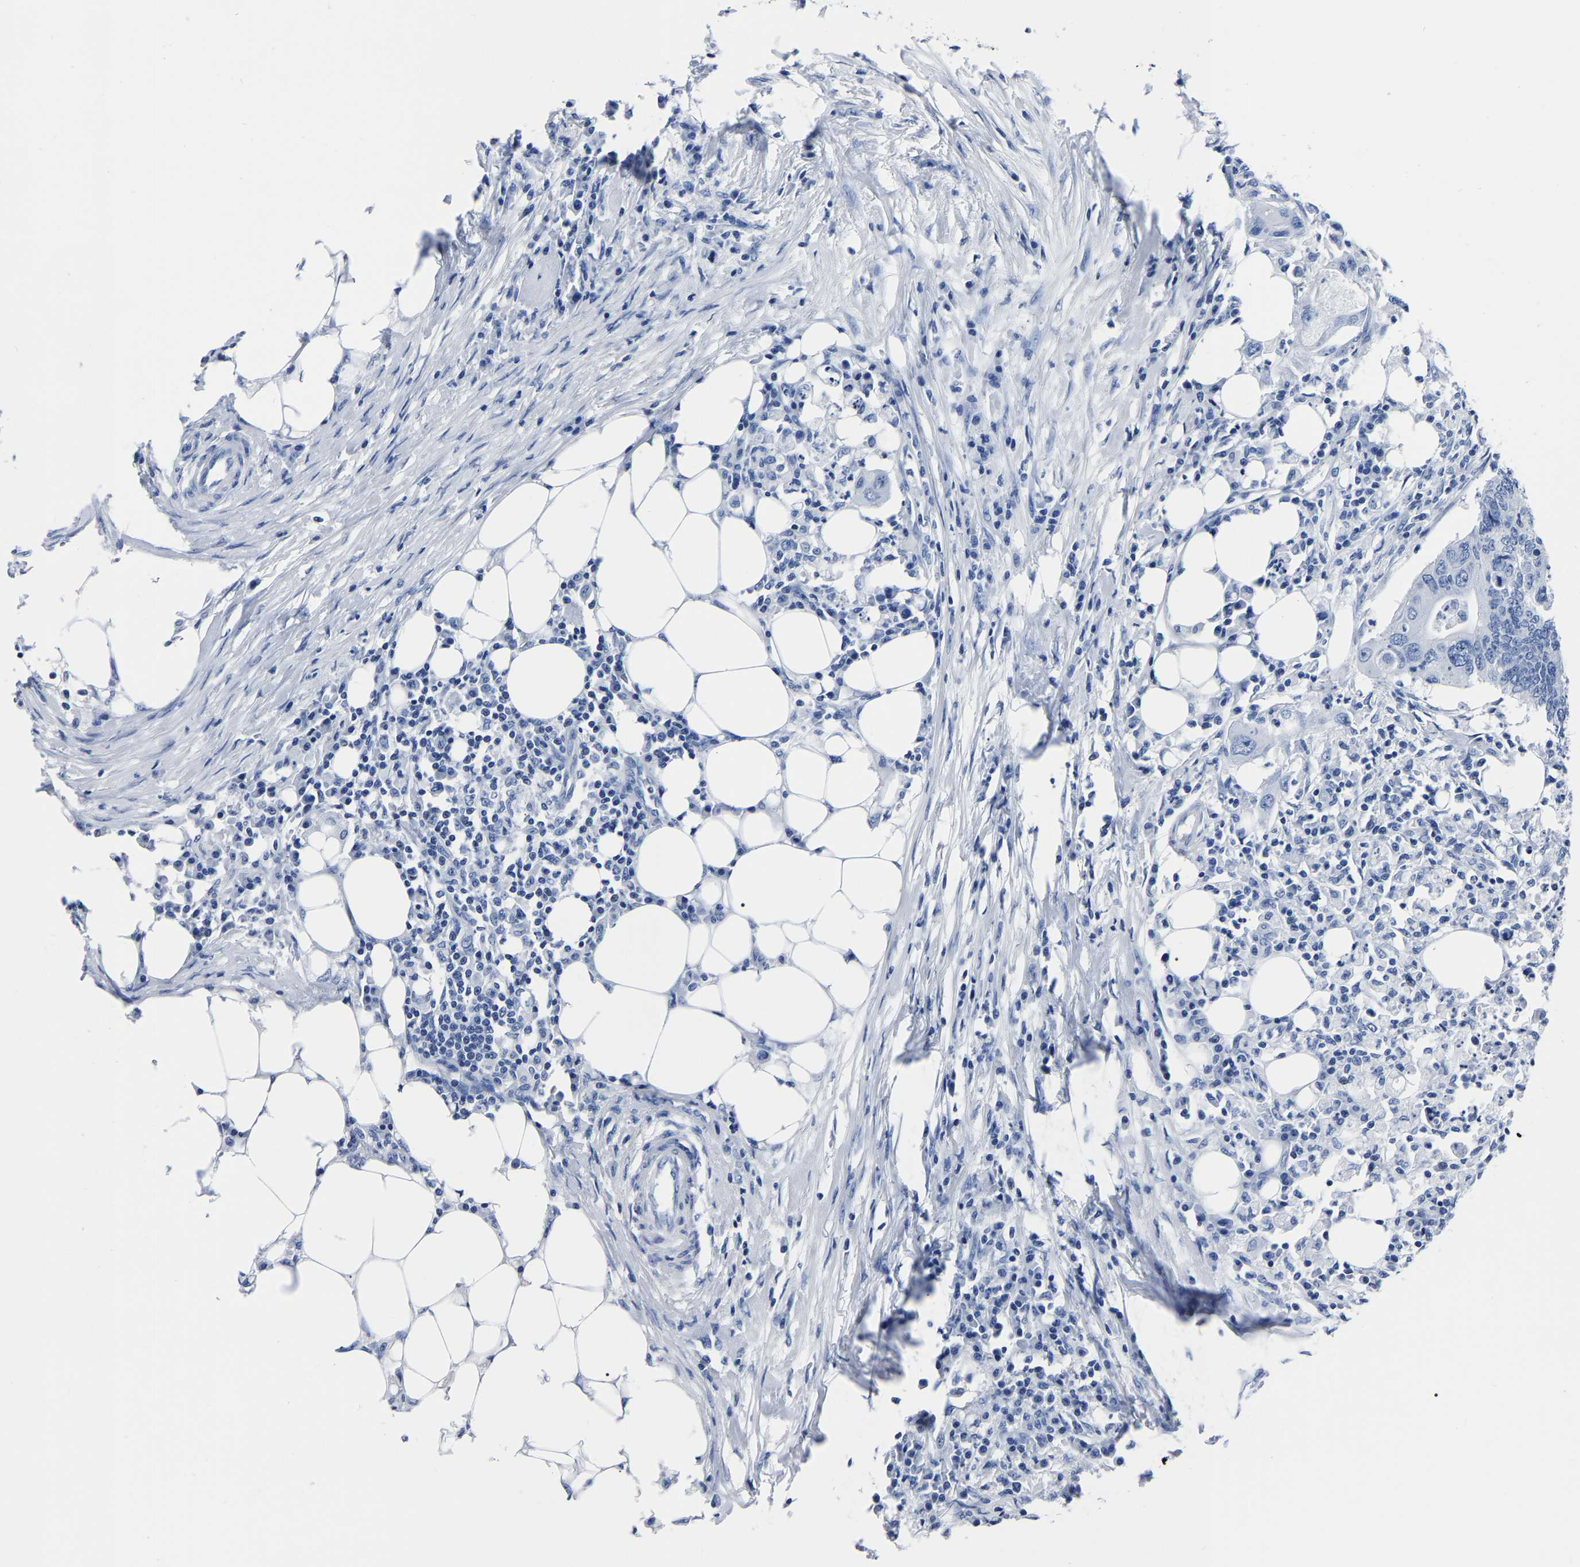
{"staining": {"intensity": "negative", "quantity": "none", "location": "none"}, "tissue": "colorectal cancer", "cell_type": "Tumor cells", "image_type": "cancer", "snomed": [{"axis": "morphology", "description": "Adenocarcinoma, NOS"}, {"axis": "topography", "description": "Colon"}], "caption": "Immunohistochemical staining of adenocarcinoma (colorectal) demonstrates no significant positivity in tumor cells. (DAB (3,3'-diaminobenzidine) immunohistochemistry visualized using brightfield microscopy, high magnification).", "gene": "IMPG2", "patient": {"sex": "male", "age": 71}}